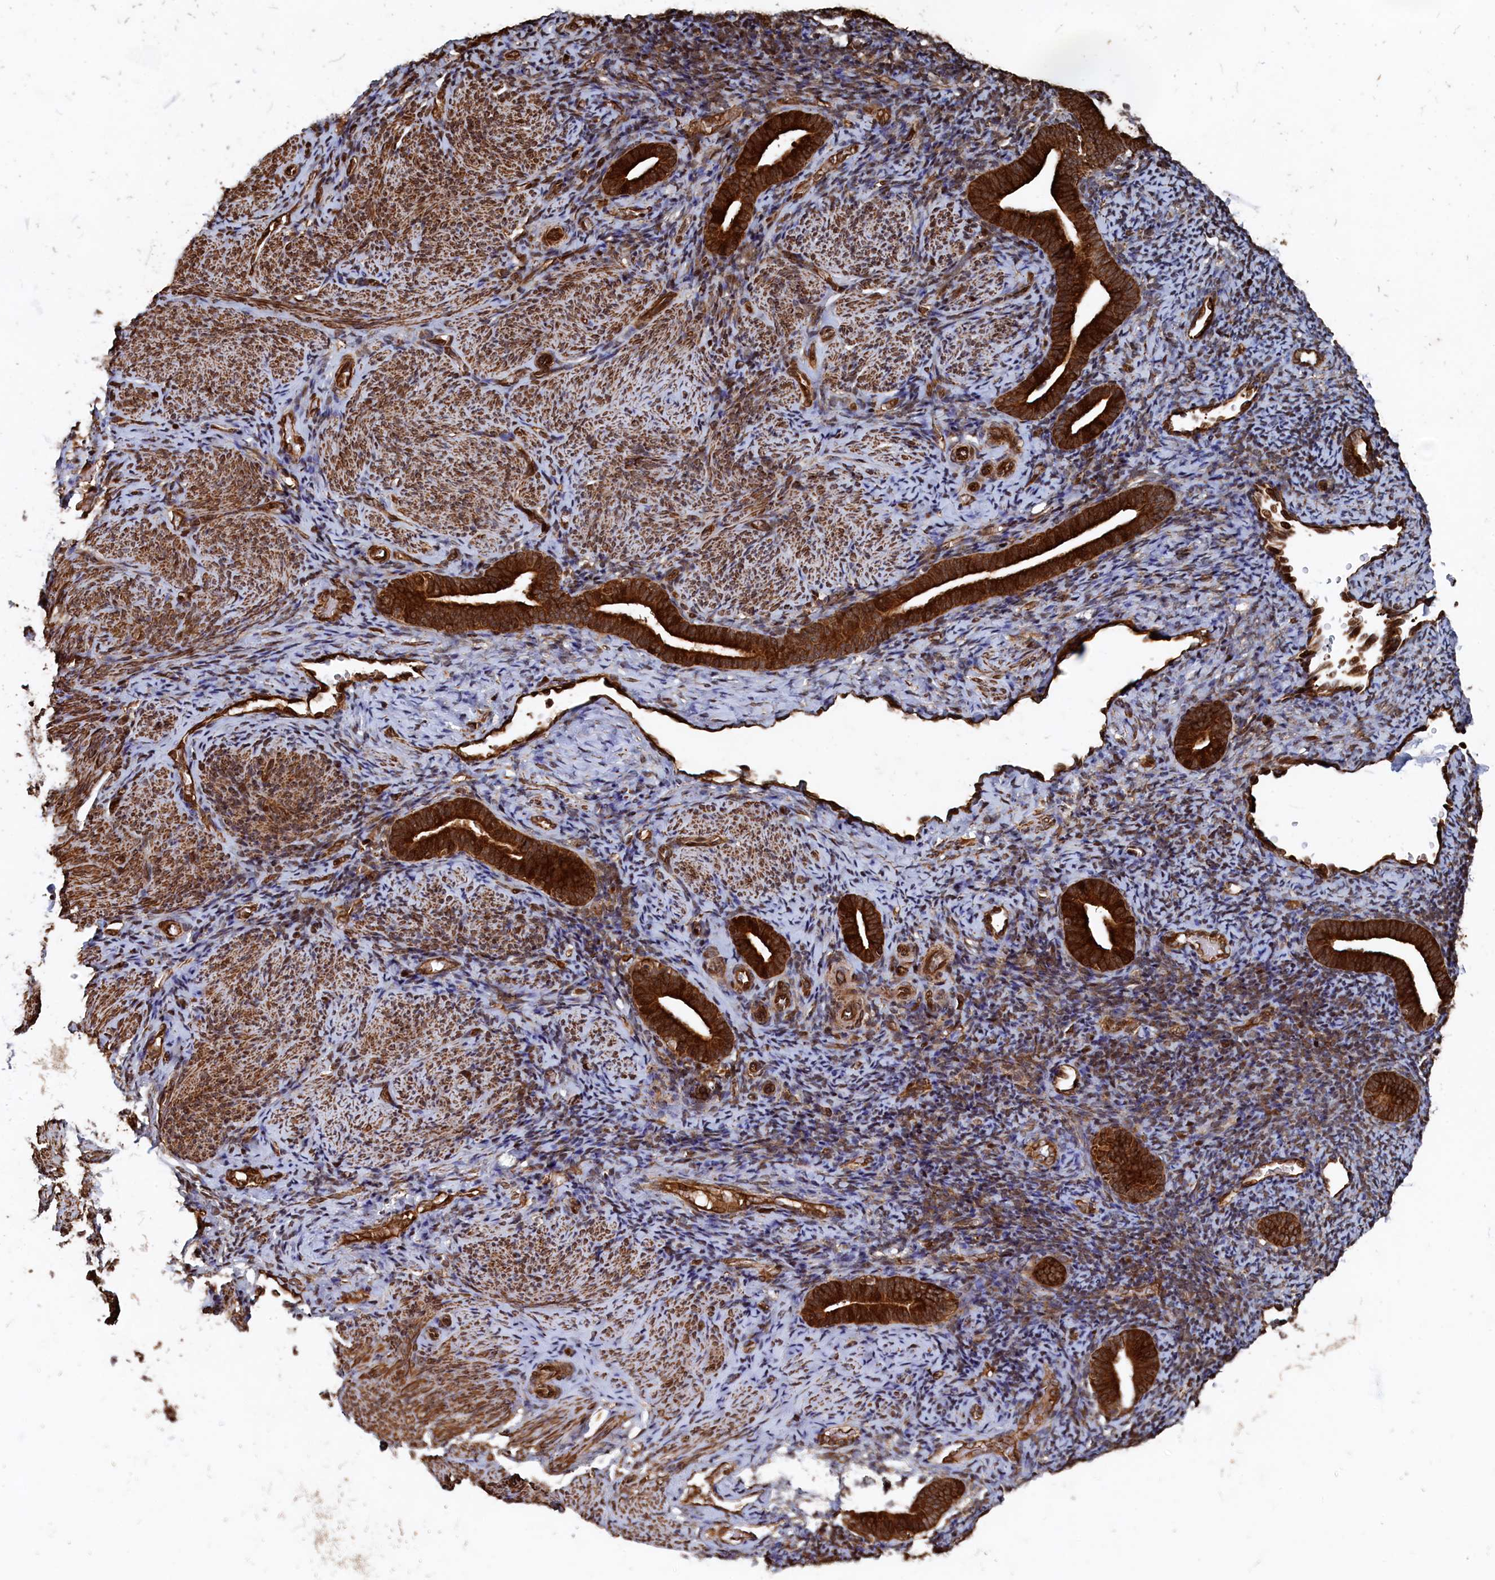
{"staining": {"intensity": "moderate", "quantity": ">75%", "location": "cytoplasmic/membranous"}, "tissue": "endometrium", "cell_type": "Cells in endometrial stroma", "image_type": "normal", "snomed": [{"axis": "morphology", "description": "Normal tissue, NOS"}, {"axis": "topography", "description": "Endometrium"}], "caption": "Protein staining exhibits moderate cytoplasmic/membranous staining in about >75% of cells in endometrial stroma in benign endometrium.", "gene": "PIGN", "patient": {"sex": "female", "age": 51}}